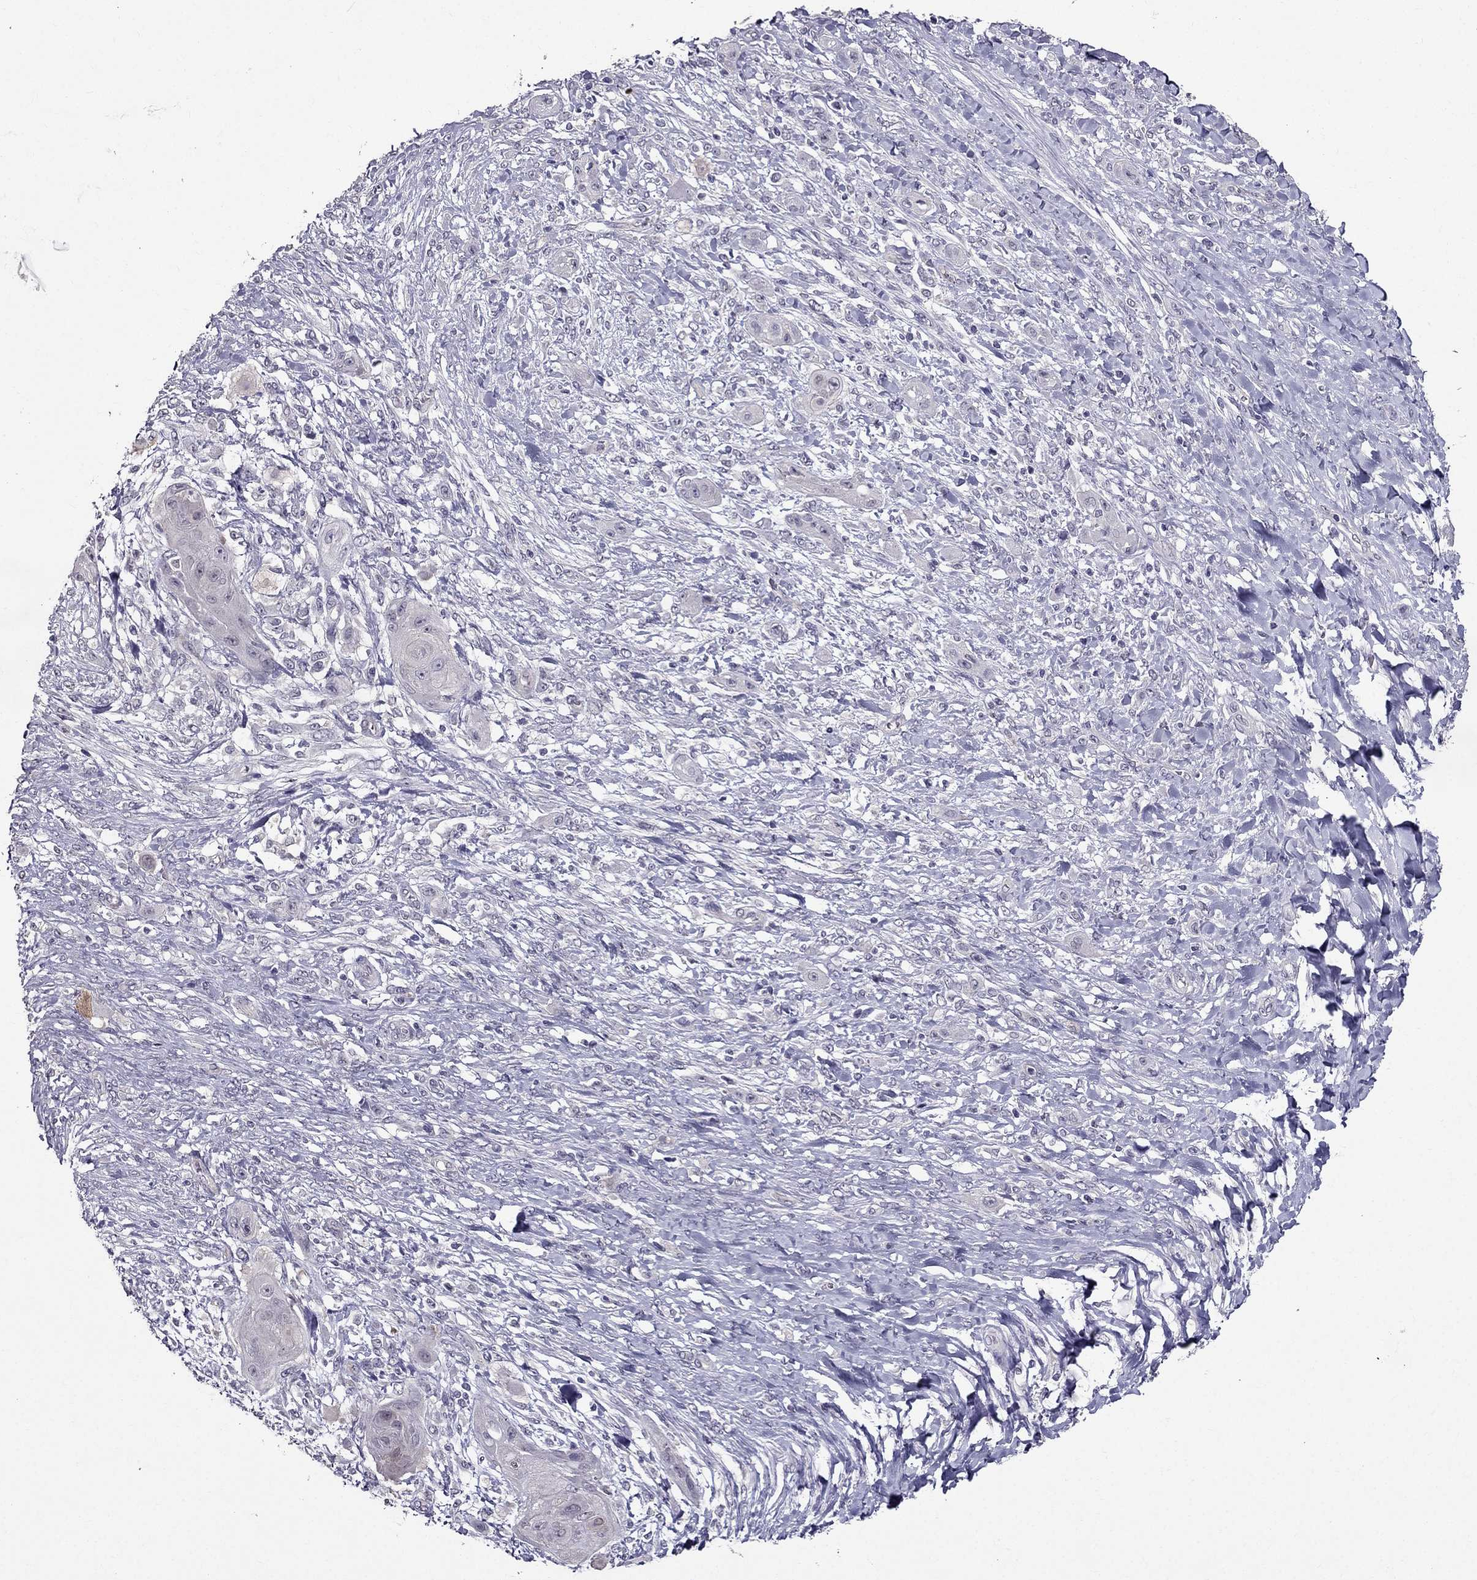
{"staining": {"intensity": "negative", "quantity": "none", "location": "none"}, "tissue": "skin cancer", "cell_type": "Tumor cells", "image_type": "cancer", "snomed": [{"axis": "morphology", "description": "Squamous cell carcinoma, NOS"}, {"axis": "topography", "description": "Skin"}], "caption": "The image demonstrates no staining of tumor cells in squamous cell carcinoma (skin). (DAB IHC with hematoxylin counter stain).", "gene": "DUSP15", "patient": {"sex": "male", "age": 62}}